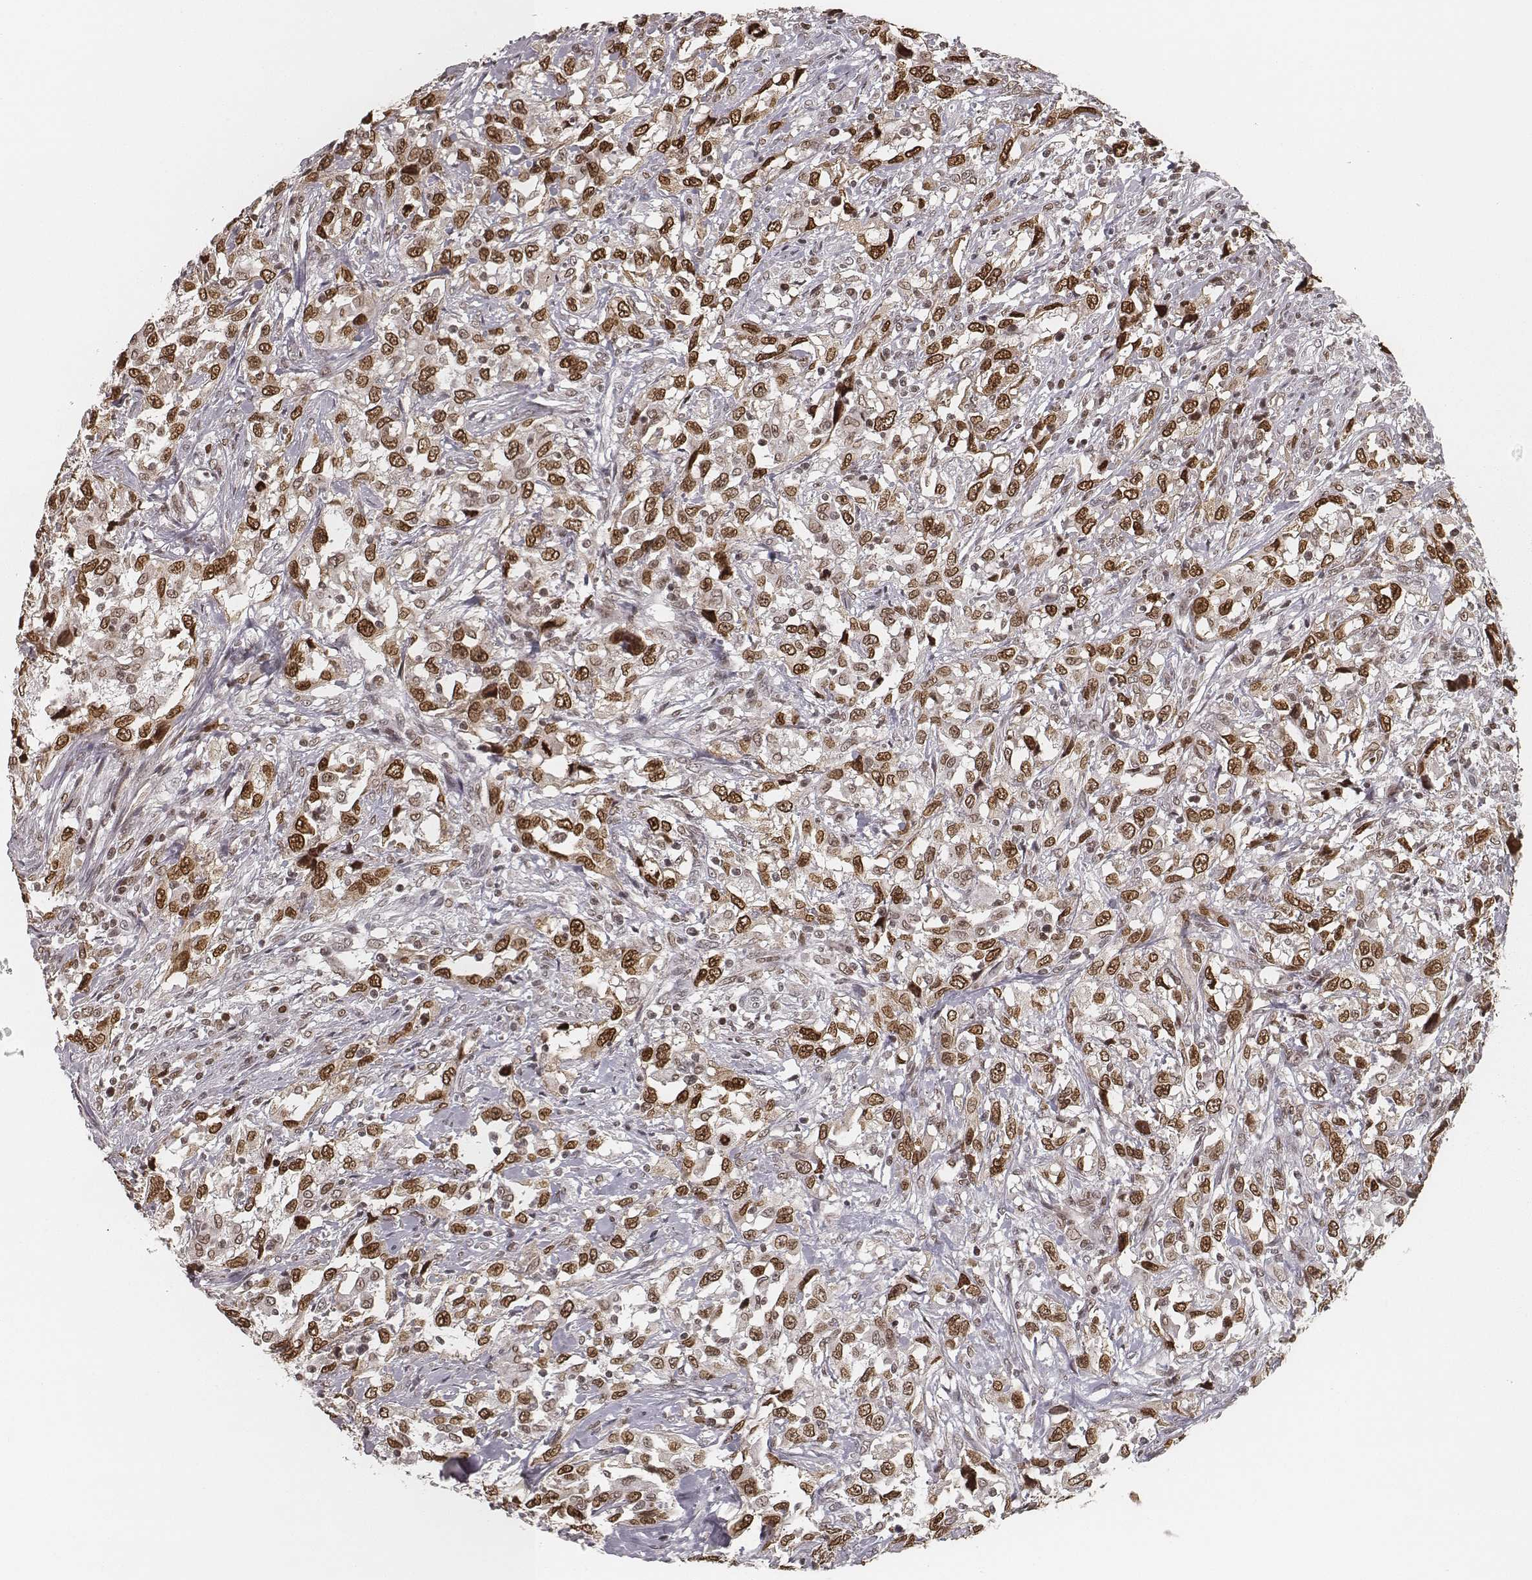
{"staining": {"intensity": "strong", "quantity": ">75%", "location": "nuclear"}, "tissue": "urothelial cancer", "cell_type": "Tumor cells", "image_type": "cancer", "snomed": [{"axis": "morphology", "description": "Urothelial carcinoma, NOS"}, {"axis": "morphology", "description": "Urothelial carcinoma, High grade"}, {"axis": "topography", "description": "Urinary bladder"}], "caption": "Tumor cells exhibit strong nuclear expression in approximately >75% of cells in high-grade urothelial carcinoma. (IHC, brightfield microscopy, high magnification).", "gene": "HMGA2", "patient": {"sex": "female", "age": 64}}